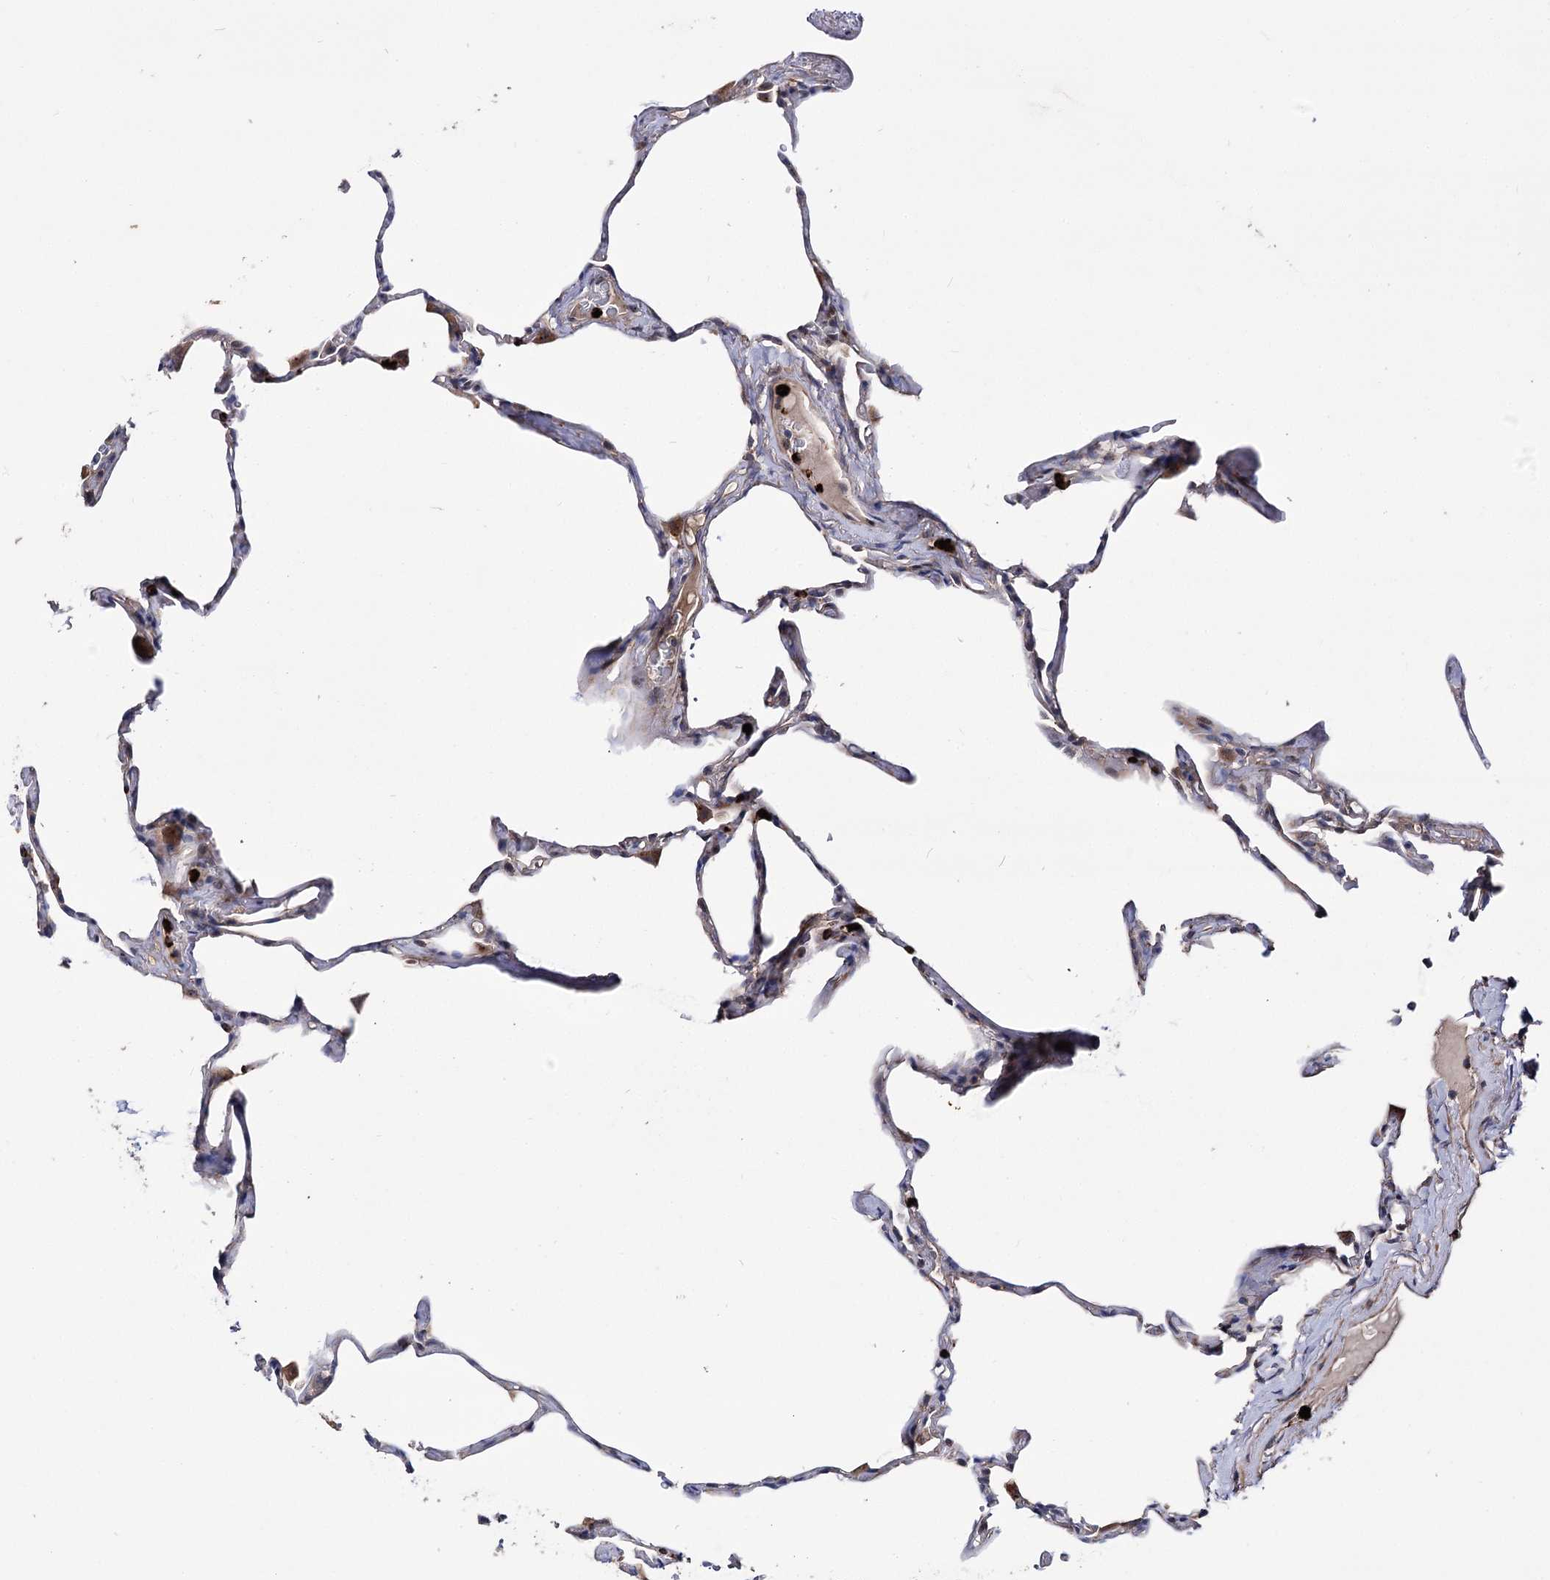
{"staining": {"intensity": "weak", "quantity": "25%-75%", "location": "cytoplasmic/membranous"}, "tissue": "lung", "cell_type": "Alveolar cells", "image_type": "normal", "snomed": [{"axis": "morphology", "description": "Normal tissue, NOS"}, {"axis": "topography", "description": "Lung"}], "caption": "Immunohistochemistry (IHC) image of unremarkable lung: human lung stained using immunohistochemistry displays low levels of weak protein expression localized specifically in the cytoplasmic/membranous of alveolar cells, appearing as a cytoplasmic/membranous brown color.", "gene": "MINDY3", "patient": {"sex": "male", "age": 65}}